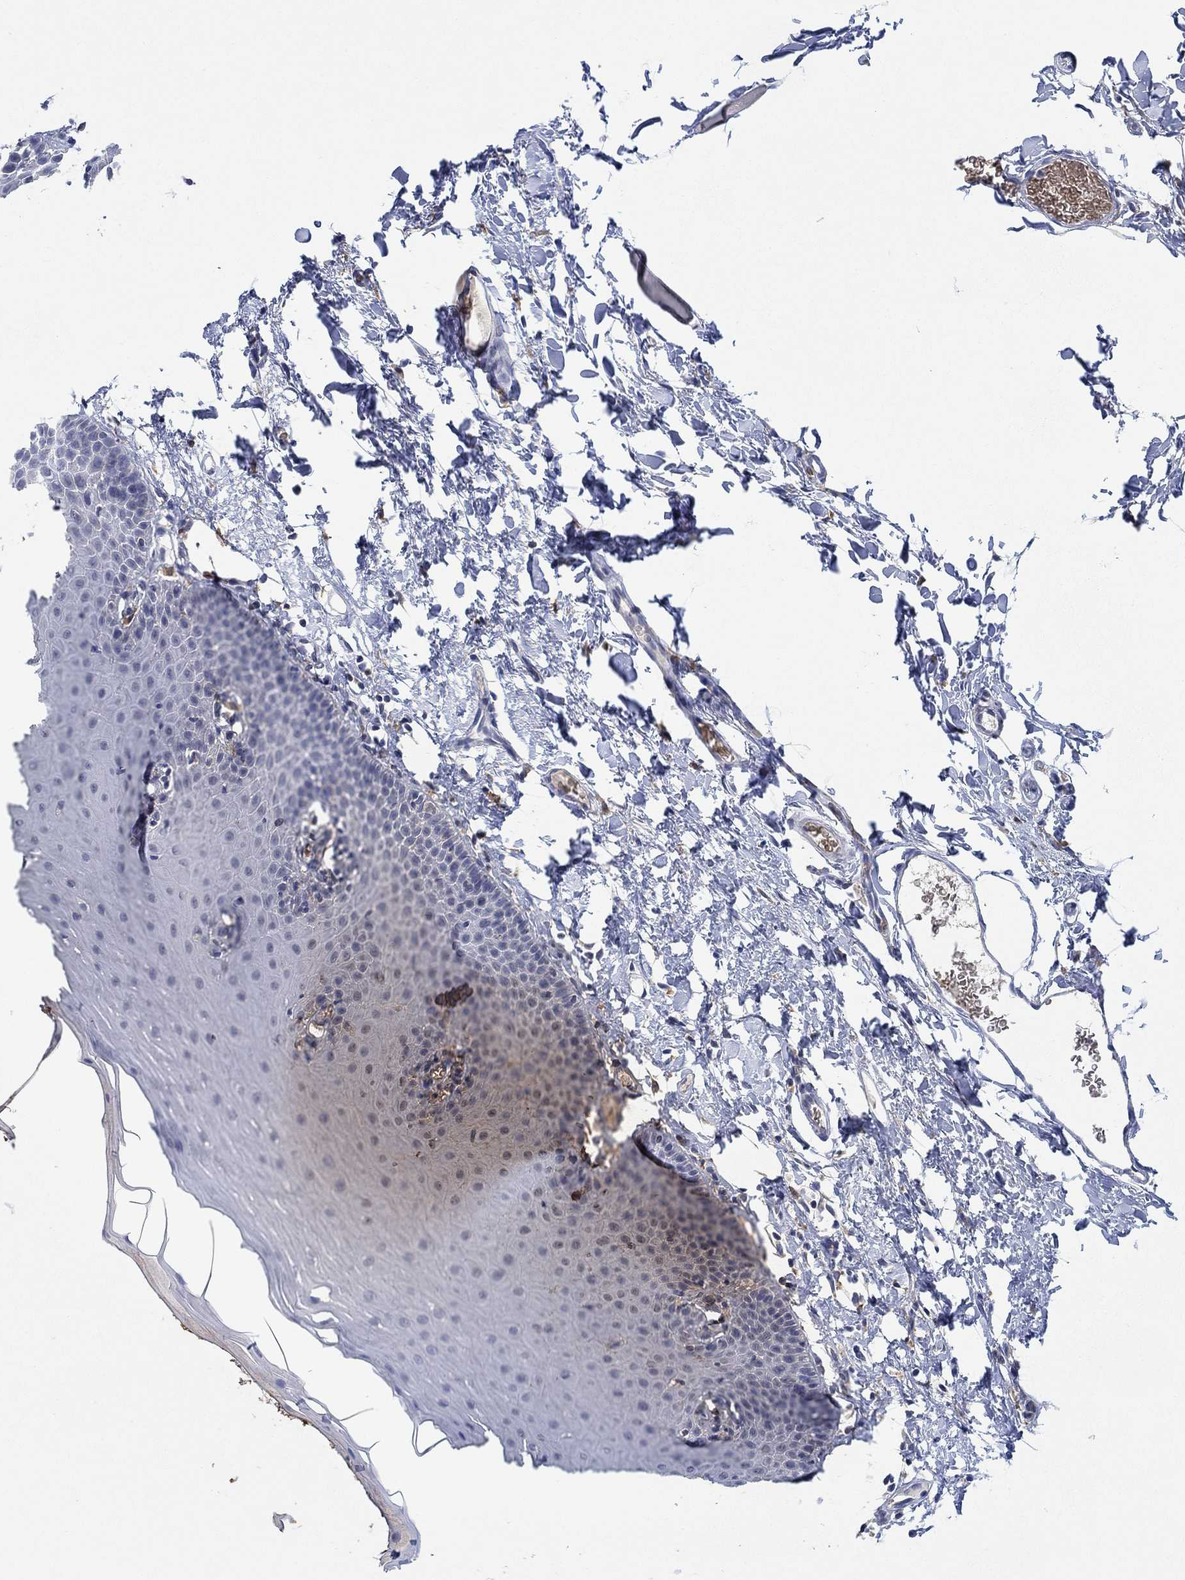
{"staining": {"intensity": "weak", "quantity": "<25%", "location": "cytoplasmic/membranous"}, "tissue": "oral mucosa", "cell_type": "Squamous epithelial cells", "image_type": "normal", "snomed": [{"axis": "morphology", "description": "Normal tissue, NOS"}, {"axis": "topography", "description": "Oral tissue"}], "caption": "Human oral mucosa stained for a protein using immunohistochemistry (IHC) reveals no staining in squamous epithelial cells.", "gene": "MPP1", "patient": {"sex": "male", "age": 81}}